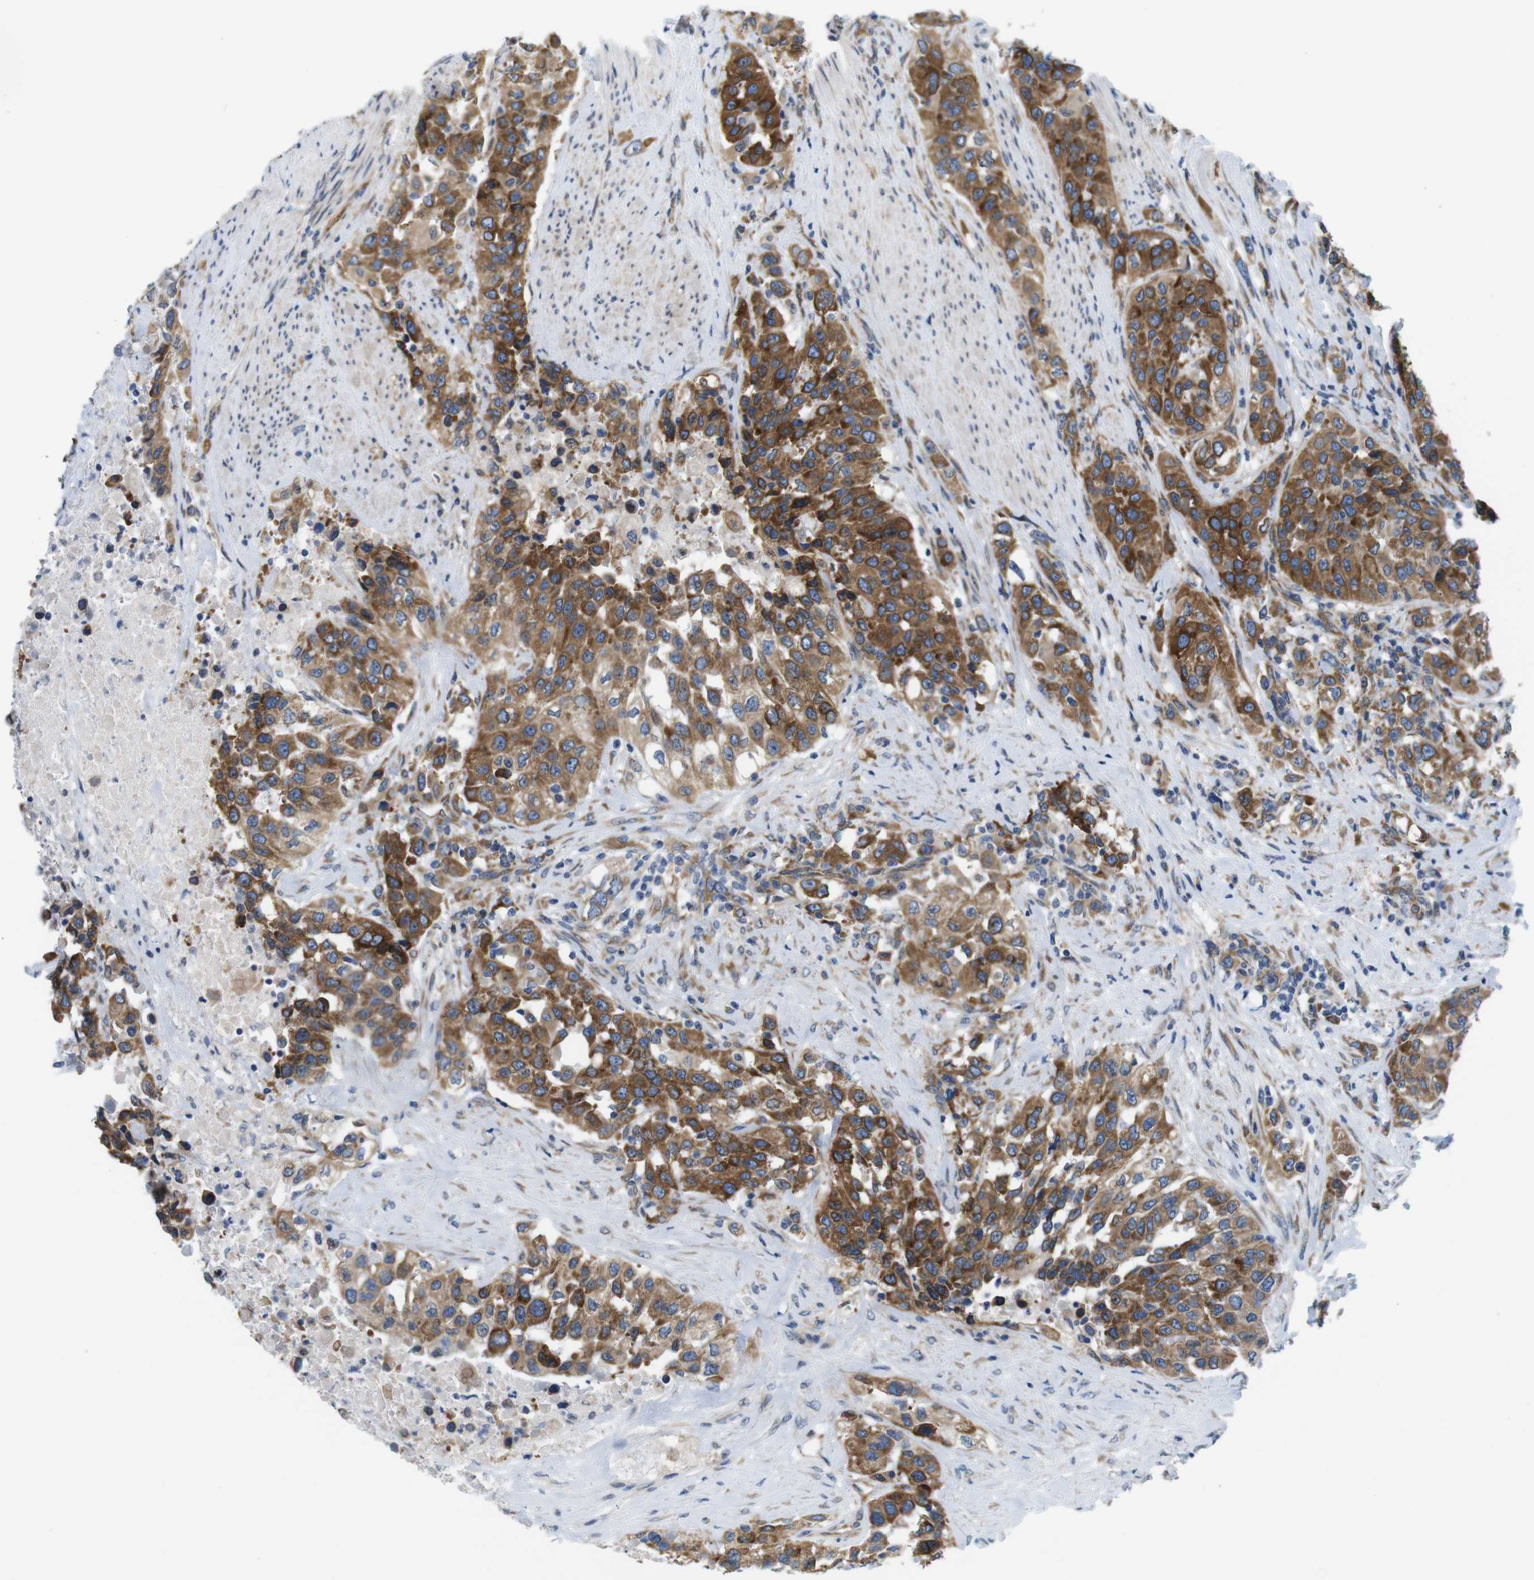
{"staining": {"intensity": "moderate", "quantity": ">75%", "location": "cytoplasmic/membranous"}, "tissue": "urothelial cancer", "cell_type": "Tumor cells", "image_type": "cancer", "snomed": [{"axis": "morphology", "description": "Urothelial carcinoma, High grade"}, {"axis": "topography", "description": "Urinary bladder"}], "caption": "A photomicrograph showing moderate cytoplasmic/membranous expression in approximately >75% of tumor cells in high-grade urothelial carcinoma, as visualized by brown immunohistochemical staining.", "gene": "HACD3", "patient": {"sex": "female", "age": 80}}